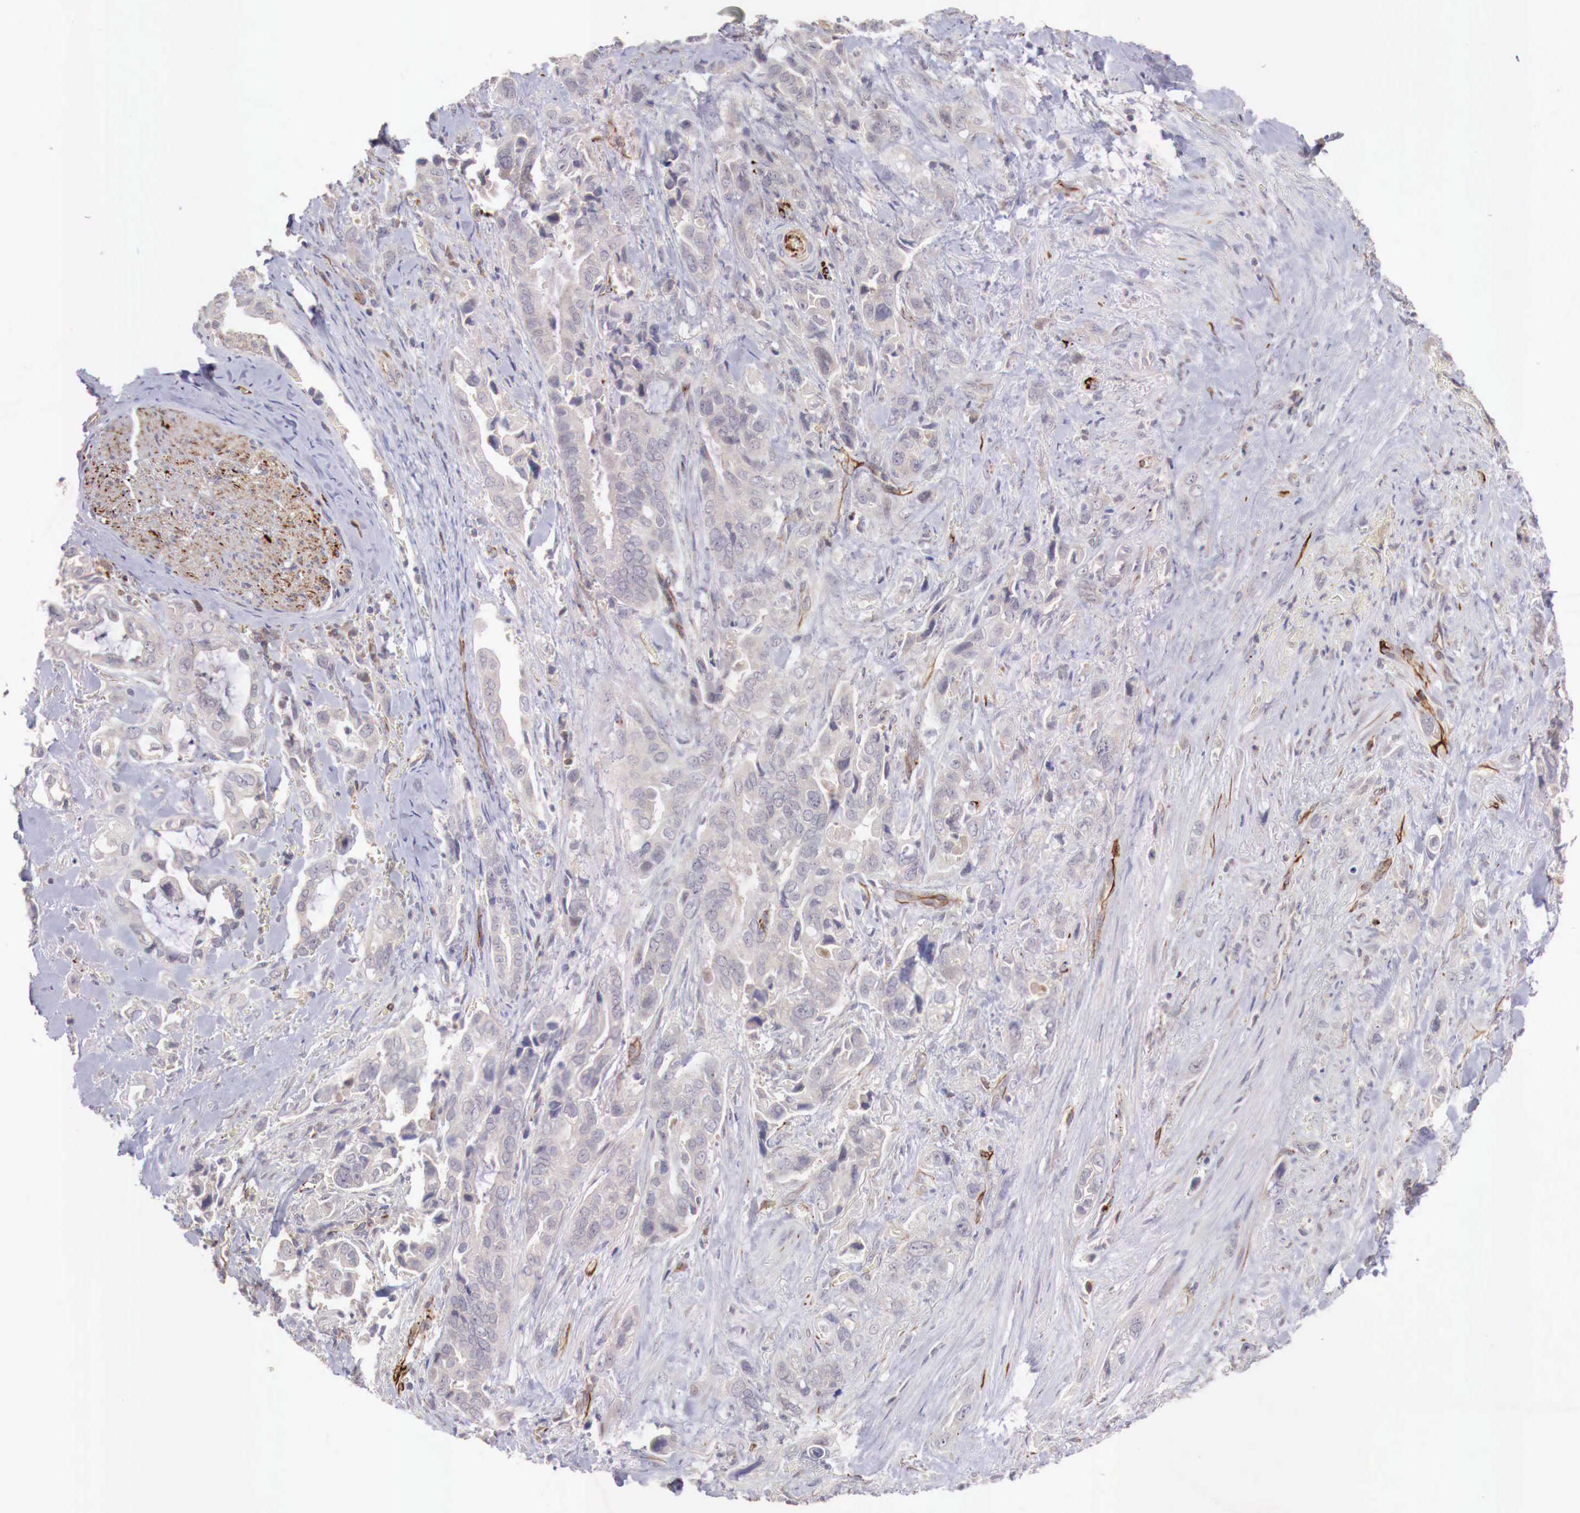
{"staining": {"intensity": "negative", "quantity": "none", "location": "none"}, "tissue": "pancreatic cancer", "cell_type": "Tumor cells", "image_type": "cancer", "snomed": [{"axis": "morphology", "description": "Adenocarcinoma, NOS"}, {"axis": "topography", "description": "Pancreas"}], "caption": "Immunohistochemical staining of human pancreatic cancer (adenocarcinoma) demonstrates no significant staining in tumor cells.", "gene": "WT1", "patient": {"sex": "male", "age": 69}}